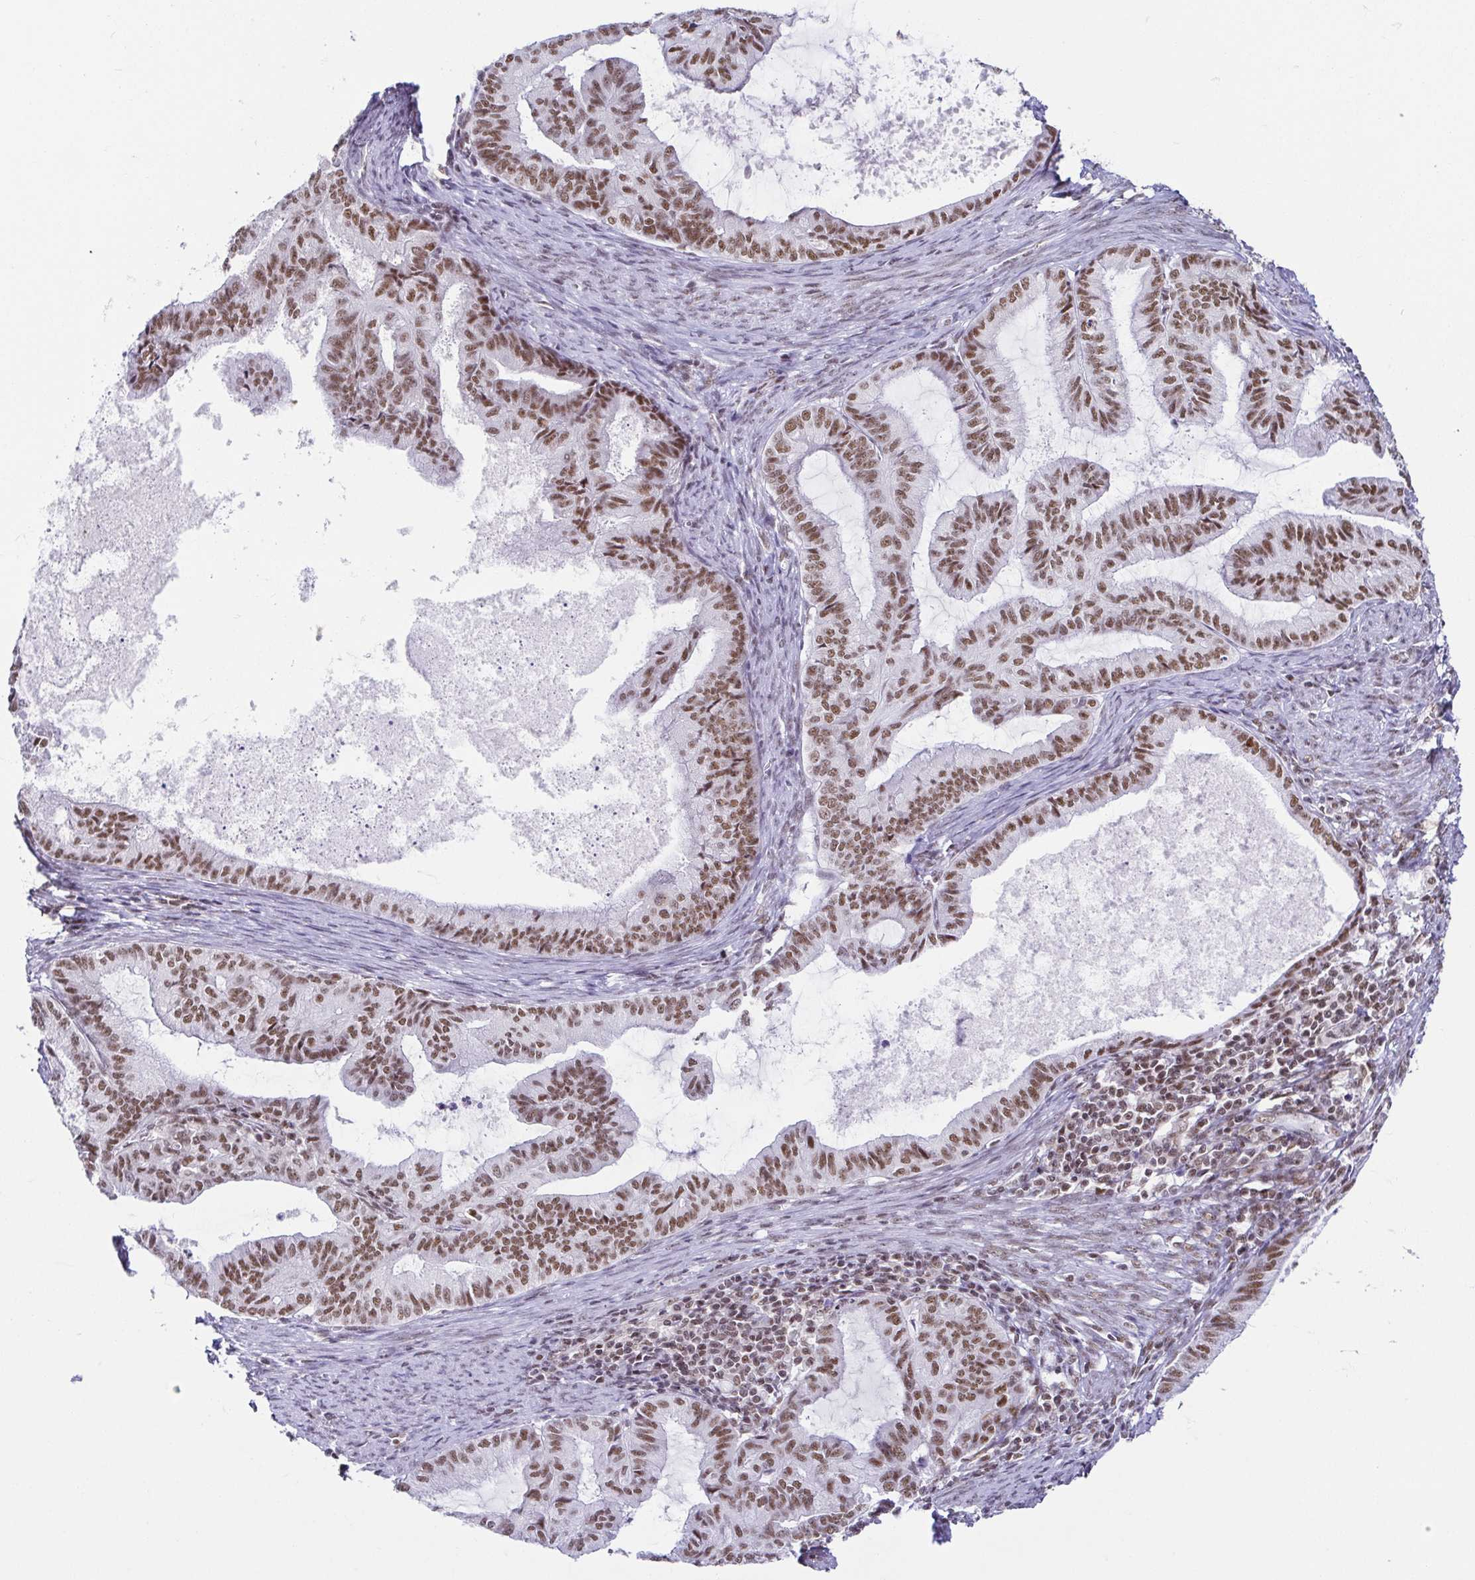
{"staining": {"intensity": "moderate", "quantity": ">75%", "location": "nuclear"}, "tissue": "endometrial cancer", "cell_type": "Tumor cells", "image_type": "cancer", "snomed": [{"axis": "morphology", "description": "Adenocarcinoma, NOS"}, {"axis": "topography", "description": "Endometrium"}], "caption": "Endometrial adenocarcinoma stained with DAB (3,3'-diaminobenzidine) immunohistochemistry exhibits medium levels of moderate nuclear expression in approximately >75% of tumor cells. Using DAB (3,3'-diaminobenzidine) (brown) and hematoxylin (blue) stains, captured at high magnification using brightfield microscopy.", "gene": "EWSR1", "patient": {"sex": "female", "age": 86}}